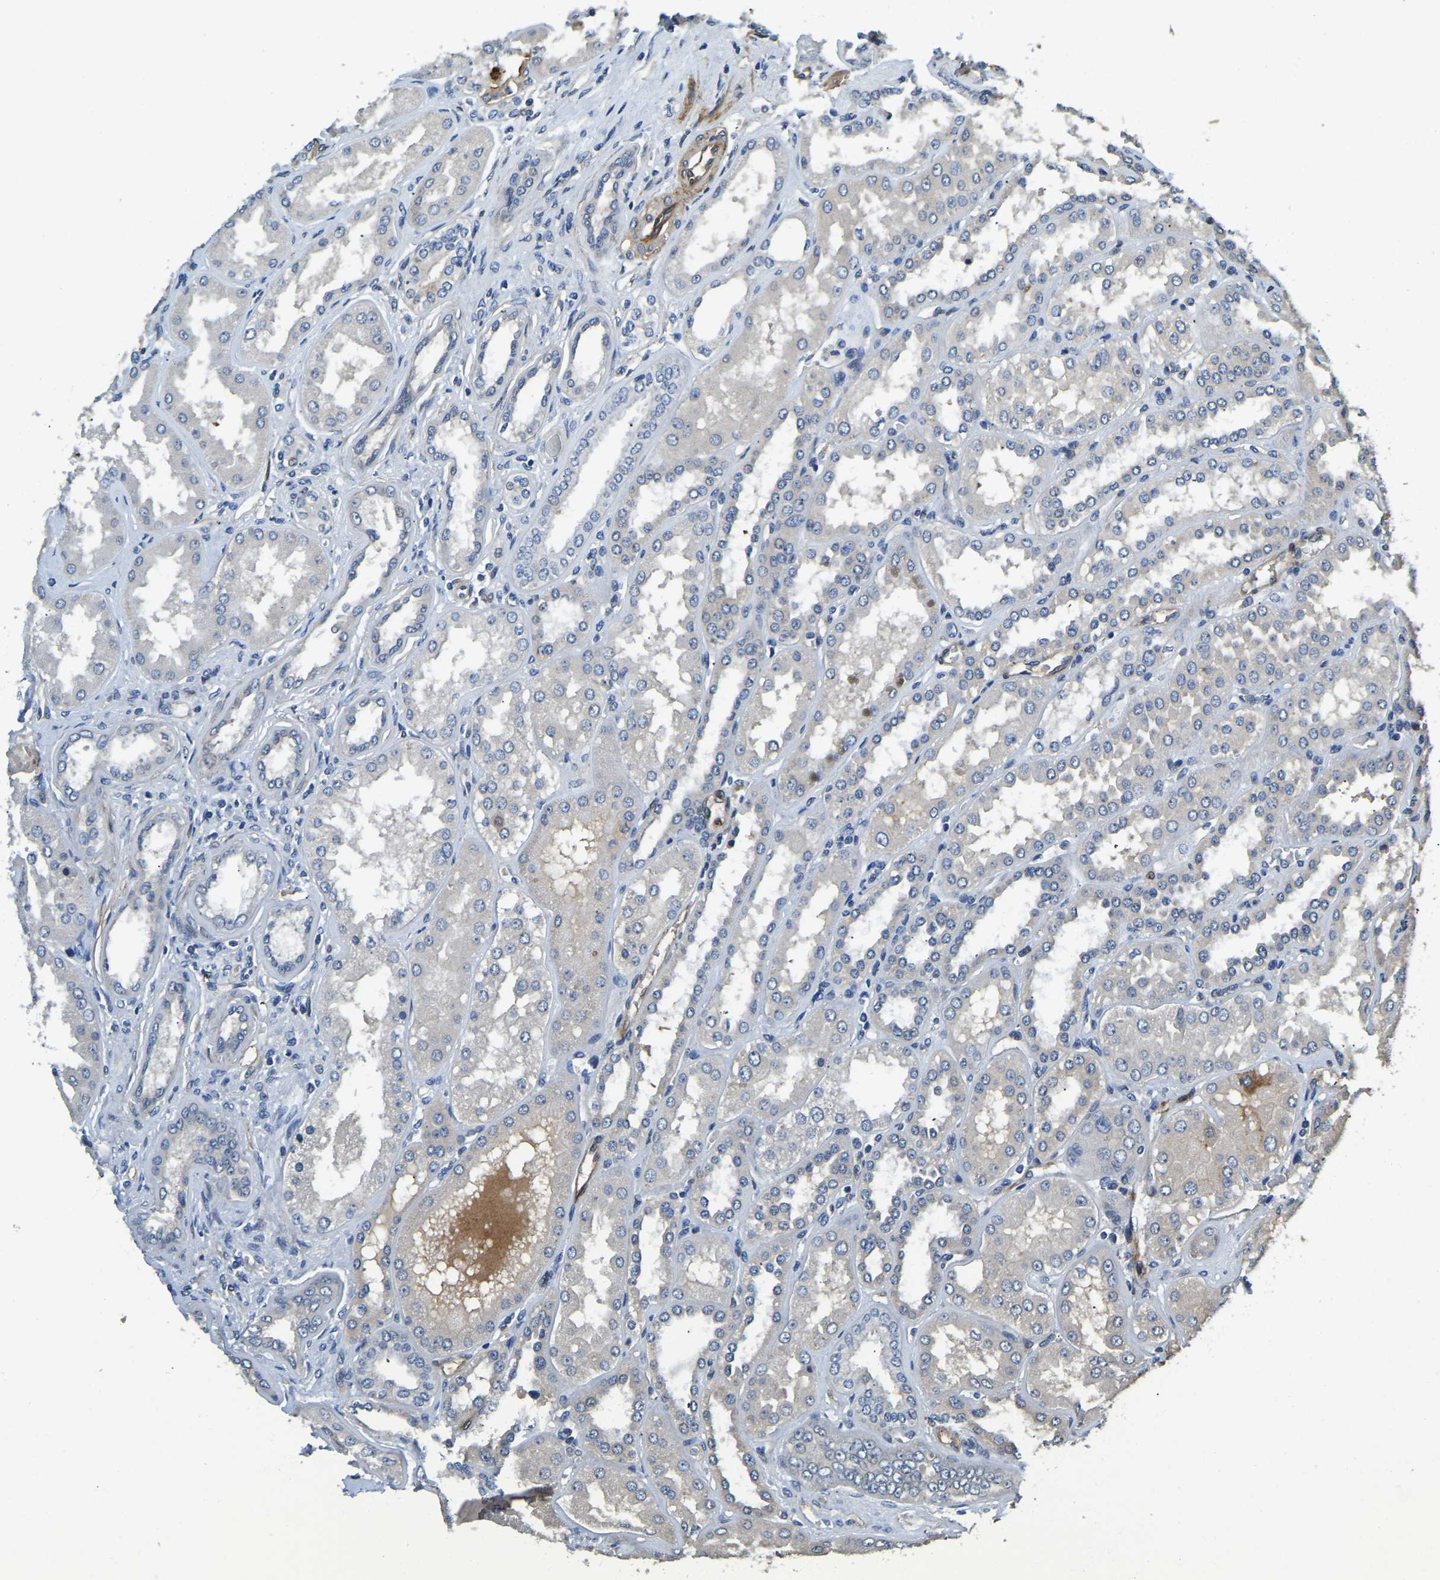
{"staining": {"intensity": "negative", "quantity": "none", "location": "none"}, "tissue": "kidney", "cell_type": "Cells in glomeruli", "image_type": "normal", "snomed": [{"axis": "morphology", "description": "Normal tissue, NOS"}, {"axis": "topography", "description": "Kidney"}], "caption": "DAB immunohistochemical staining of unremarkable human kidney reveals no significant expression in cells in glomeruli.", "gene": "RNF39", "patient": {"sex": "female", "age": 56}}